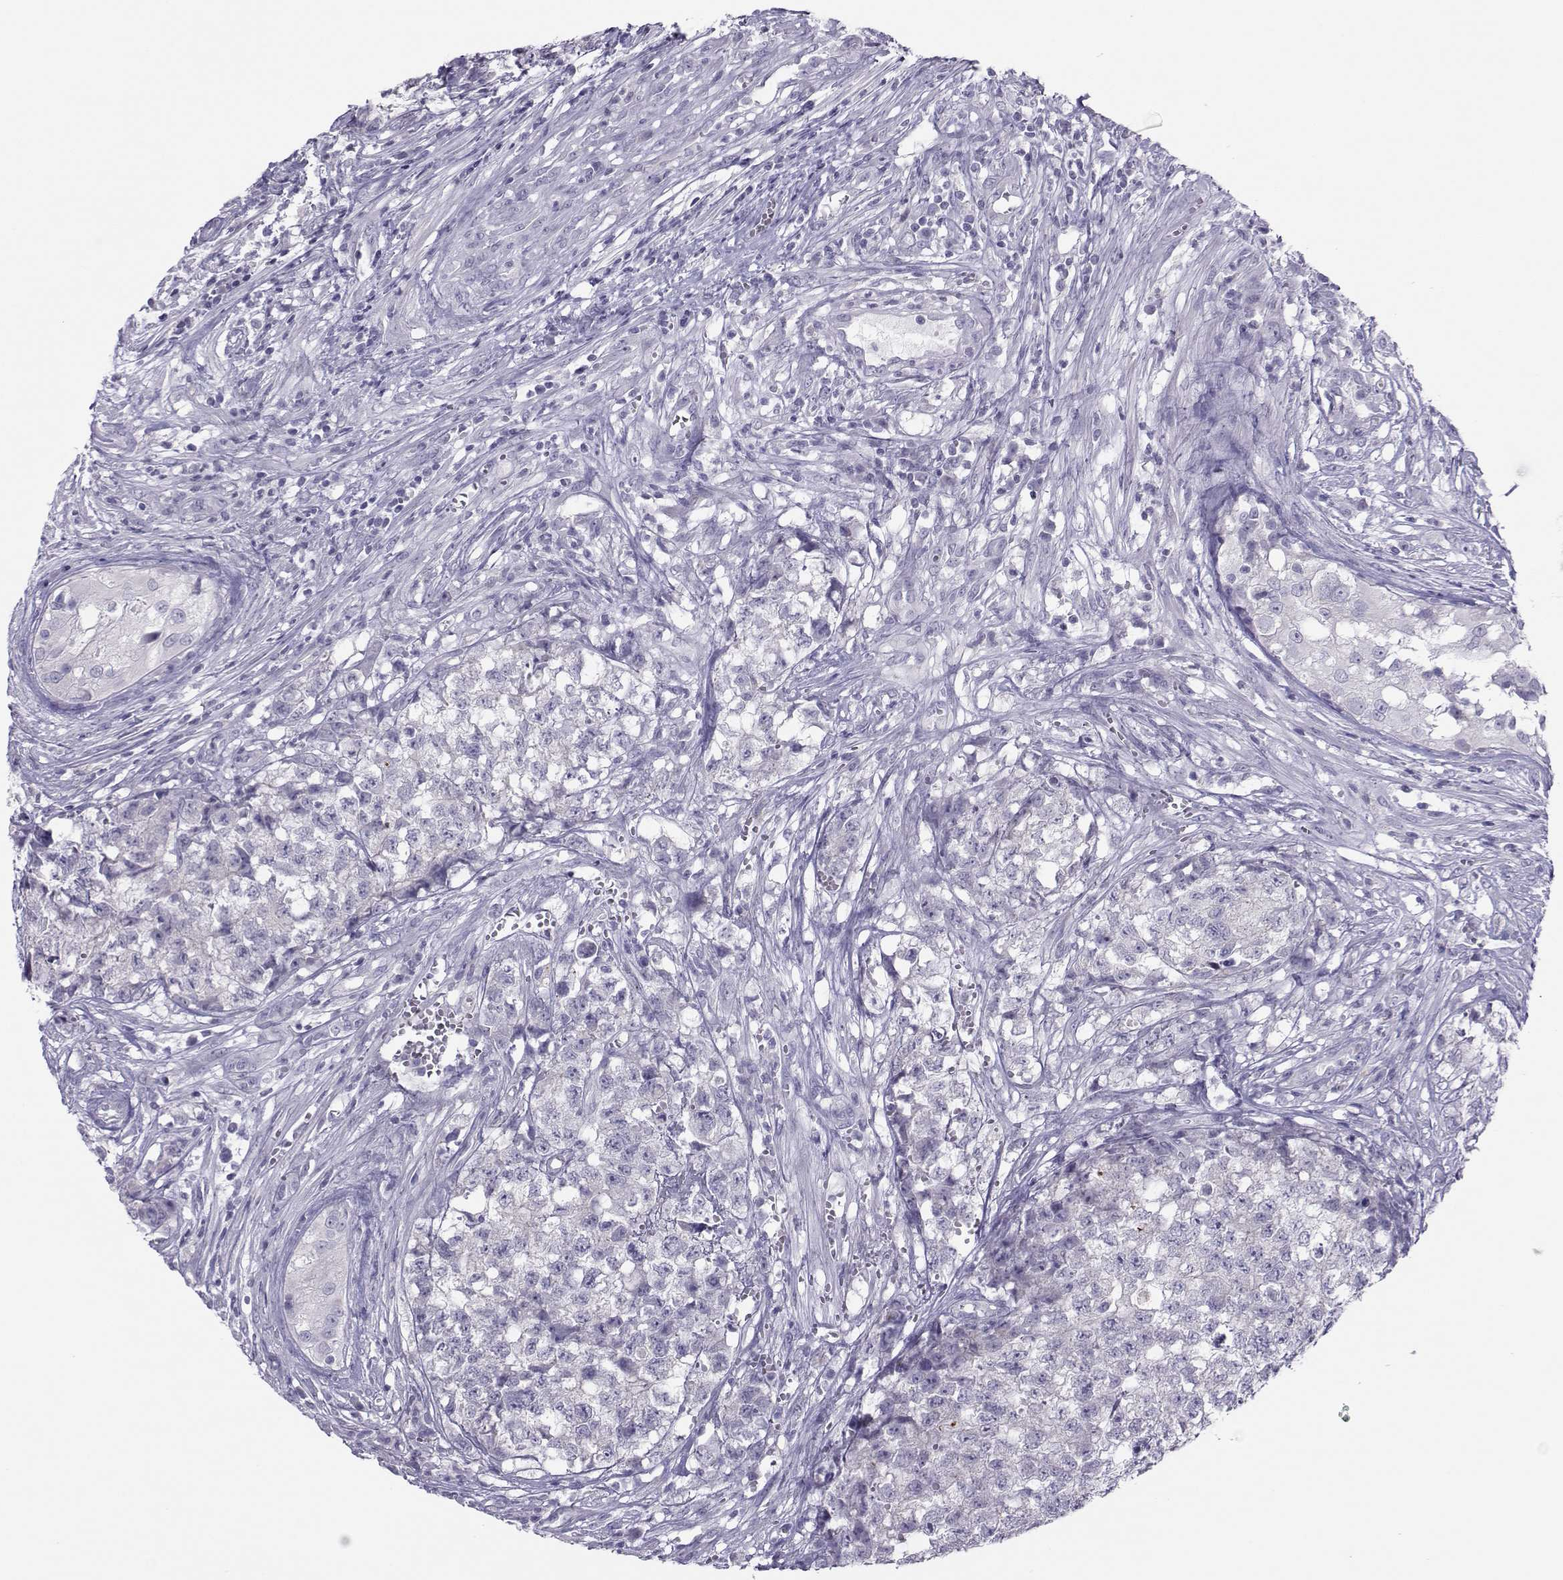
{"staining": {"intensity": "negative", "quantity": "none", "location": "none"}, "tissue": "testis cancer", "cell_type": "Tumor cells", "image_type": "cancer", "snomed": [{"axis": "morphology", "description": "Seminoma, NOS"}, {"axis": "morphology", "description": "Carcinoma, Embryonal, NOS"}, {"axis": "topography", "description": "Testis"}], "caption": "The IHC histopathology image has no significant positivity in tumor cells of embryonal carcinoma (testis) tissue.", "gene": "TRPM7", "patient": {"sex": "male", "age": 22}}